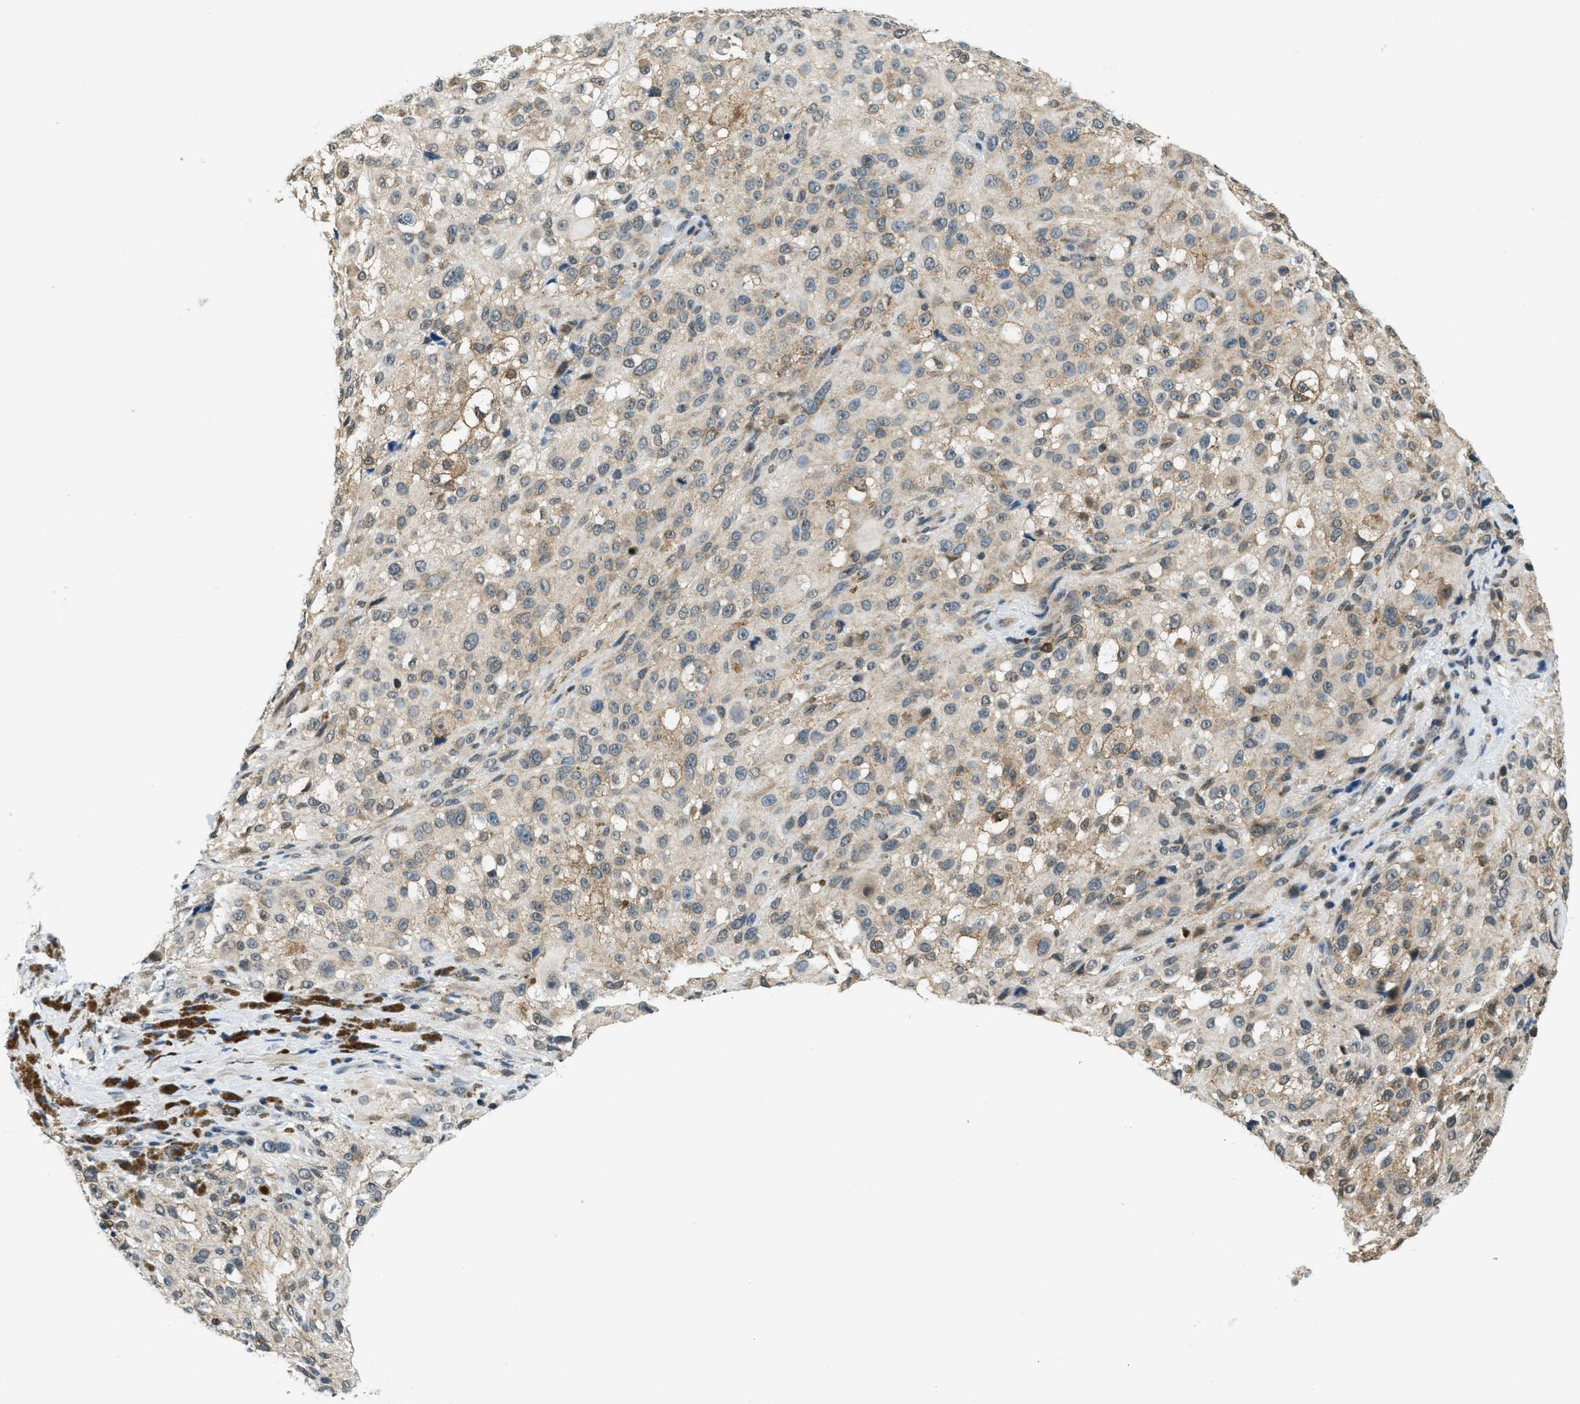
{"staining": {"intensity": "moderate", "quantity": "<25%", "location": "cytoplasmic/membranous"}, "tissue": "melanoma", "cell_type": "Tumor cells", "image_type": "cancer", "snomed": [{"axis": "morphology", "description": "Necrosis, NOS"}, {"axis": "morphology", "description": "Malignant melanoma, NOS"}, {"axis": "topography", "description": "Skin"}], "caption": "Melanoma stained with DAB immunohistochemistry exhibits low levels of moderate cytoplasmic/membranous staining in about <25% of tumor cells.", "gene": "RAB11FIP1", "patient": {"sex": "female", "age": 87}}